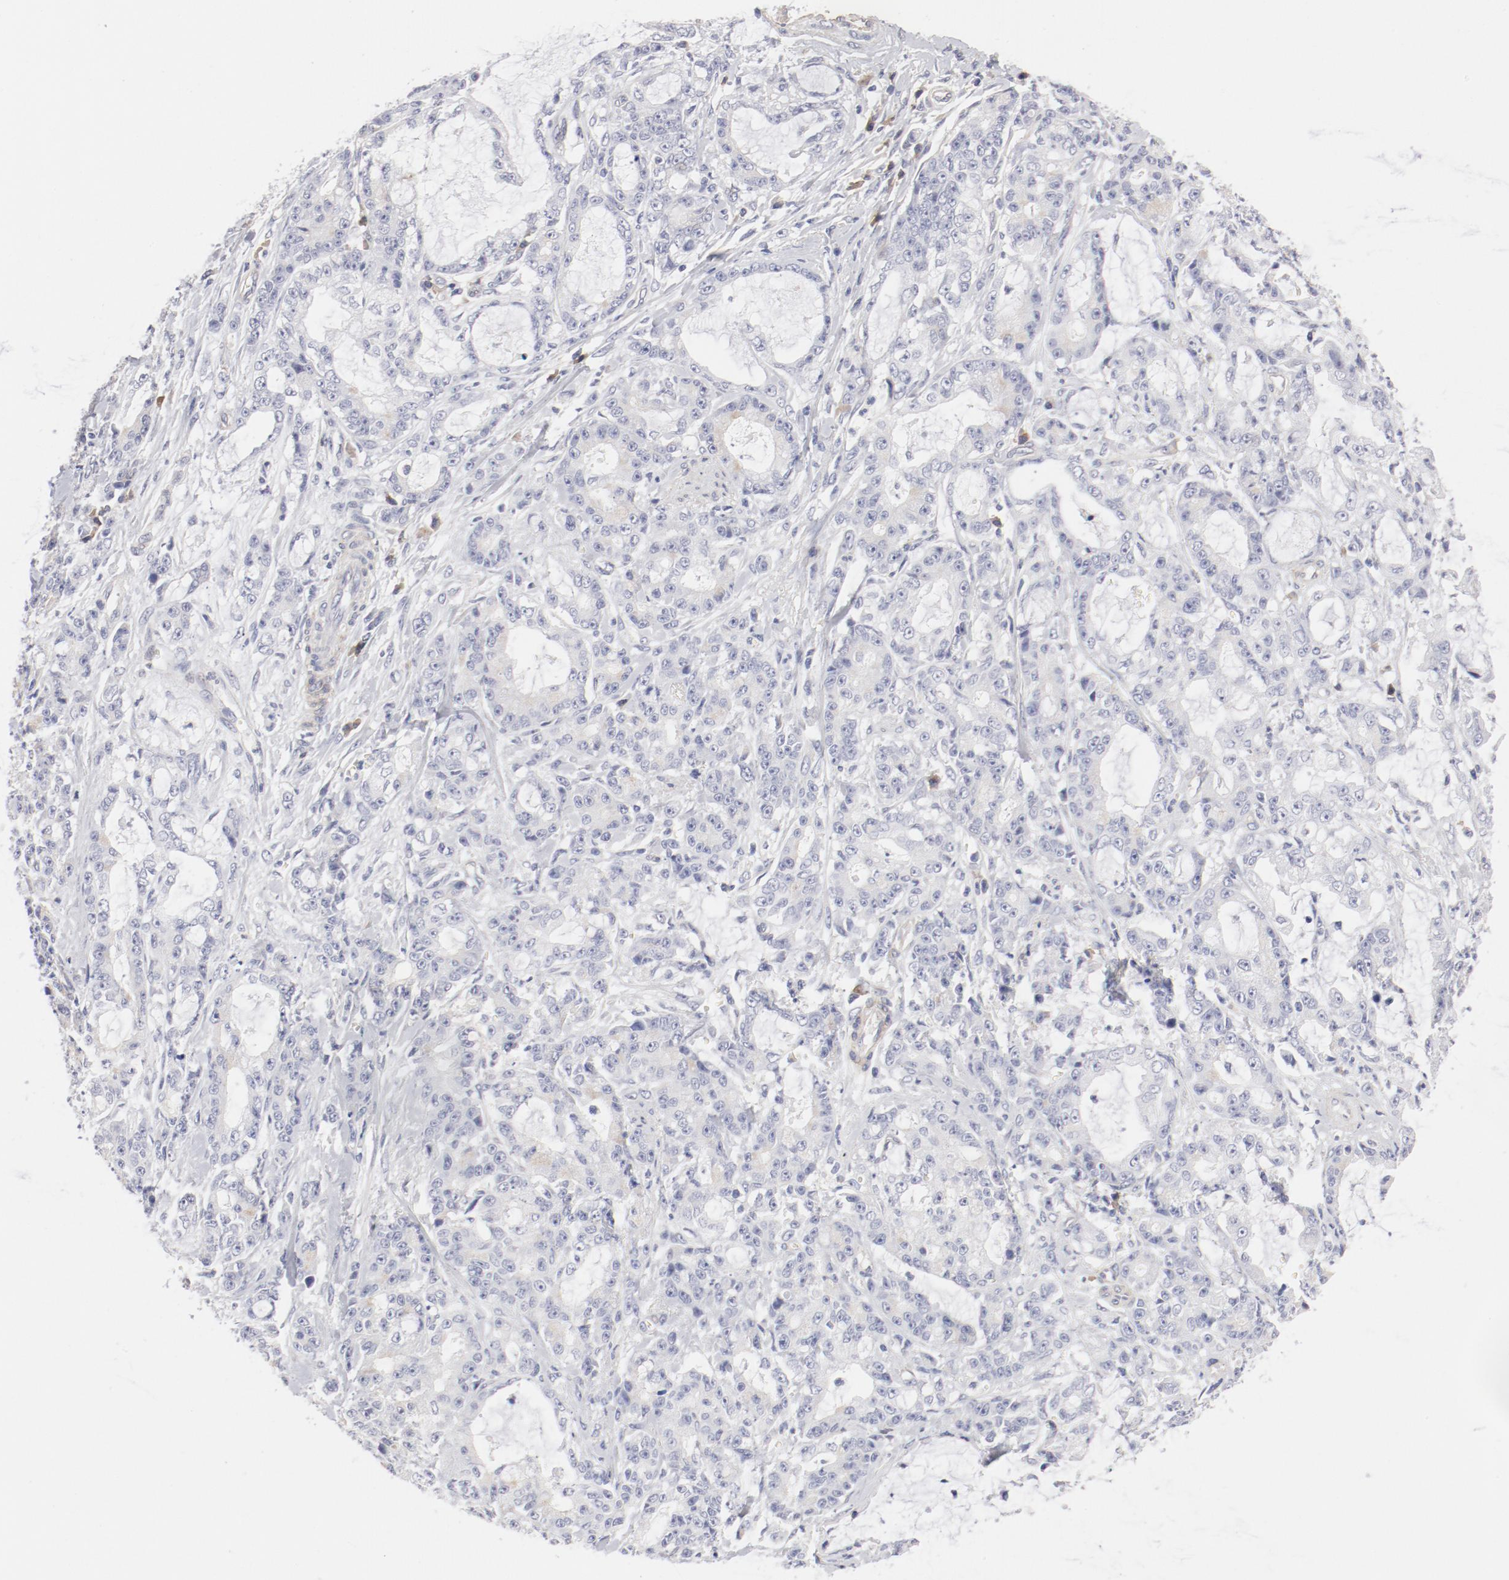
{"staining": {"intensity": "weak", "quantity": "<25%", "location": "cytoplasmic/membranous"}, "tissue": "pancreatic cancer", "cell_type": "Tumor cells", "image_type": "cancer", "snomed": [{"axis": "morphology", "description": "Adenocarcinoma, NOS"}, {"axis": "topography", "description": "Pancreas"}], "caption": "A micrograph of human pancreatic cancer is negative for staining in tumor cells.", "gene": "LAX1", "patient": {"sex": "female", "age": 73}}